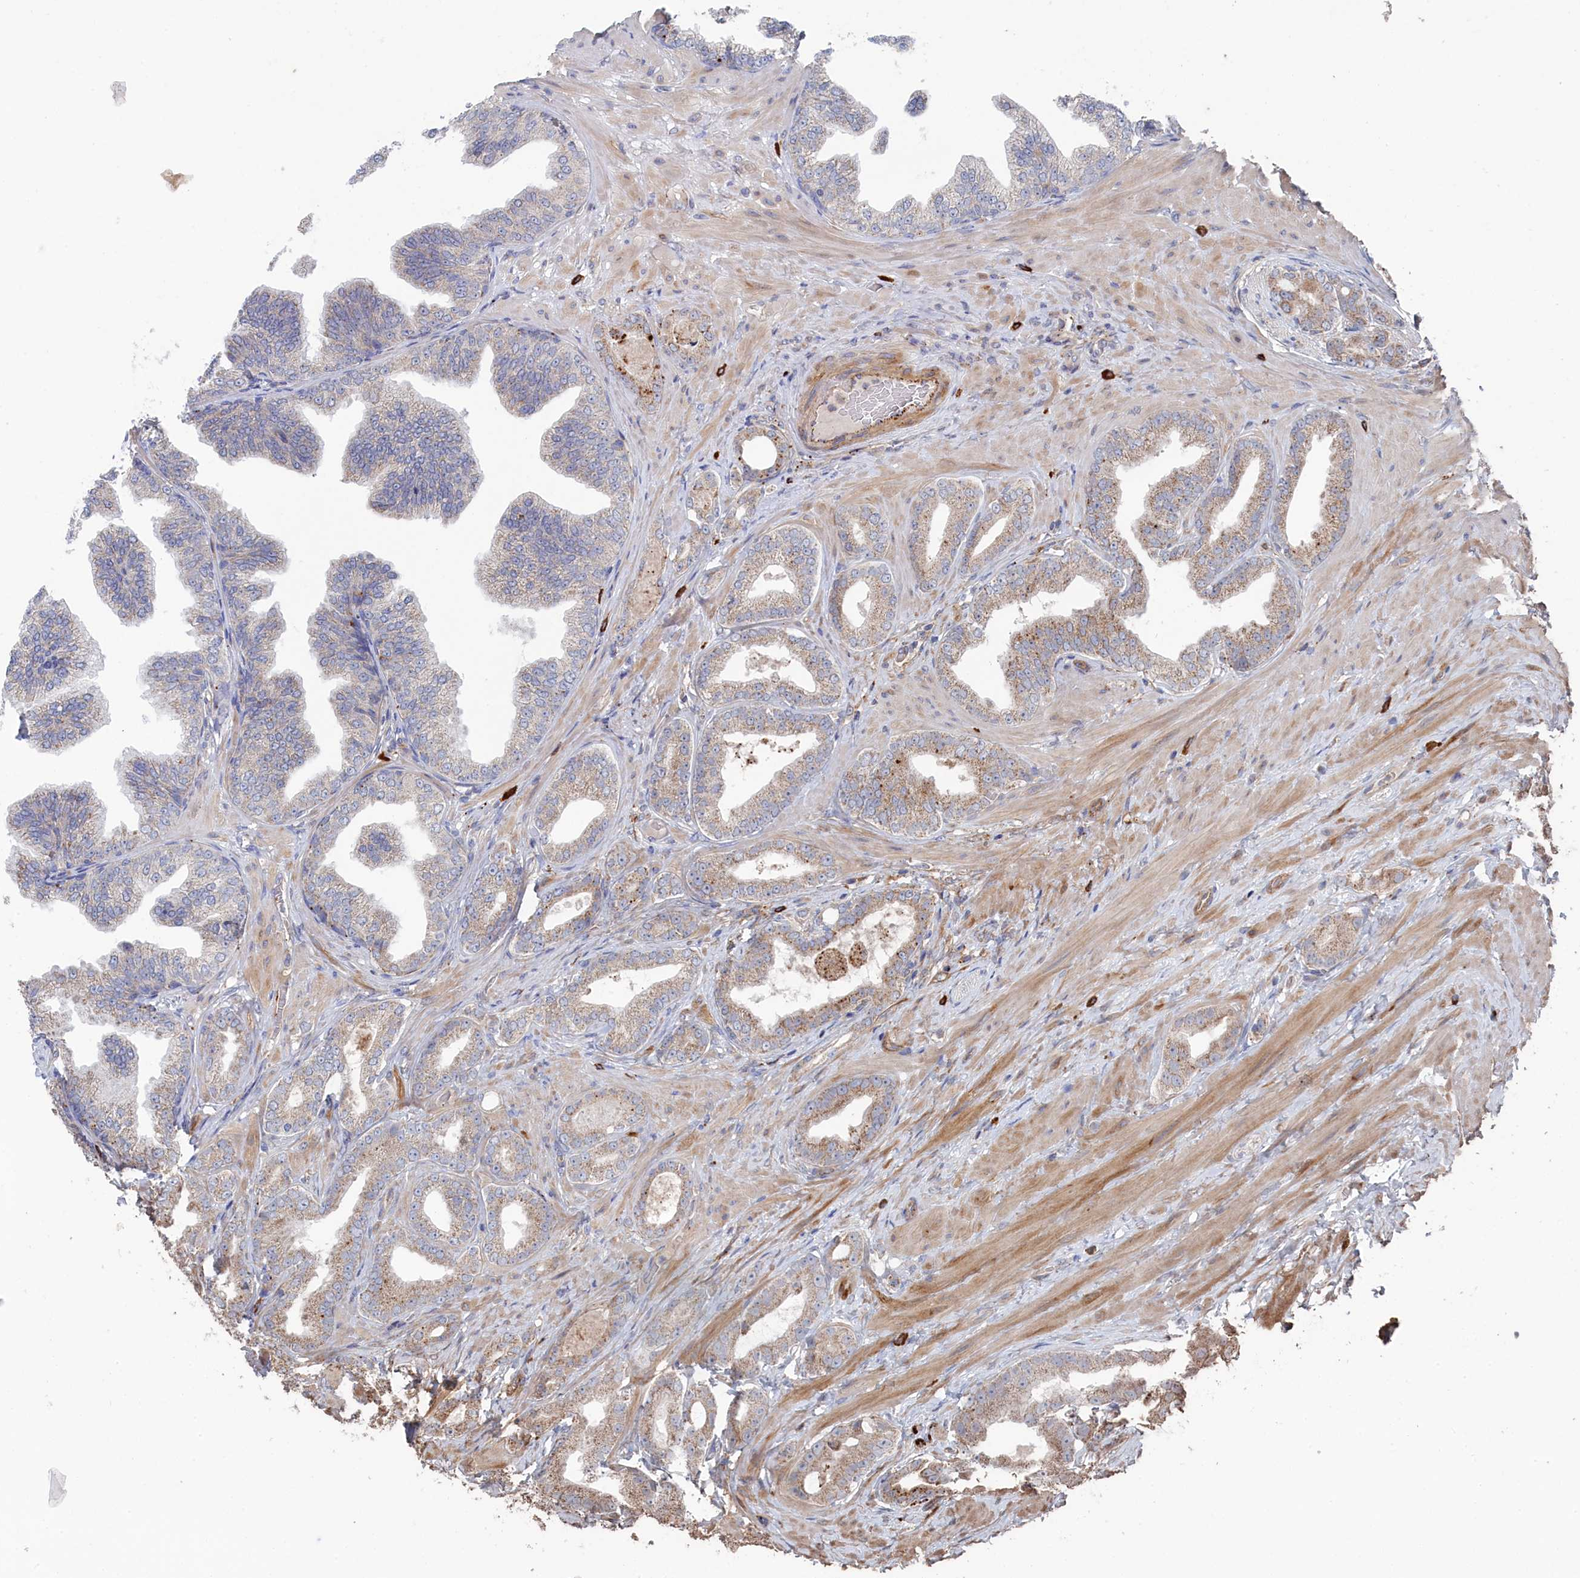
{"staining": {"intensity": "weak", "quantity": "25%-75%", "location": "cytoplasmic/membranous"}, "tissue": "prostate cancer", "cell_type": "Tumor cells", "image_type": "cancer", "snomed": [{"axis": "morphology", "description": "Adenocarcinoma, Low grade"}, {"axis": "topography", "description": "Prostate"}], "caption": "Immunohistochemistry of adenocarcinoma (low-grade) (prostate) demonstrates low levels of weak cytoplasmic/membranous staining in about 25%-75% of tumor cells.", "gene": "FILIP1L", "patient": {"sex": "male", "age": 63}}